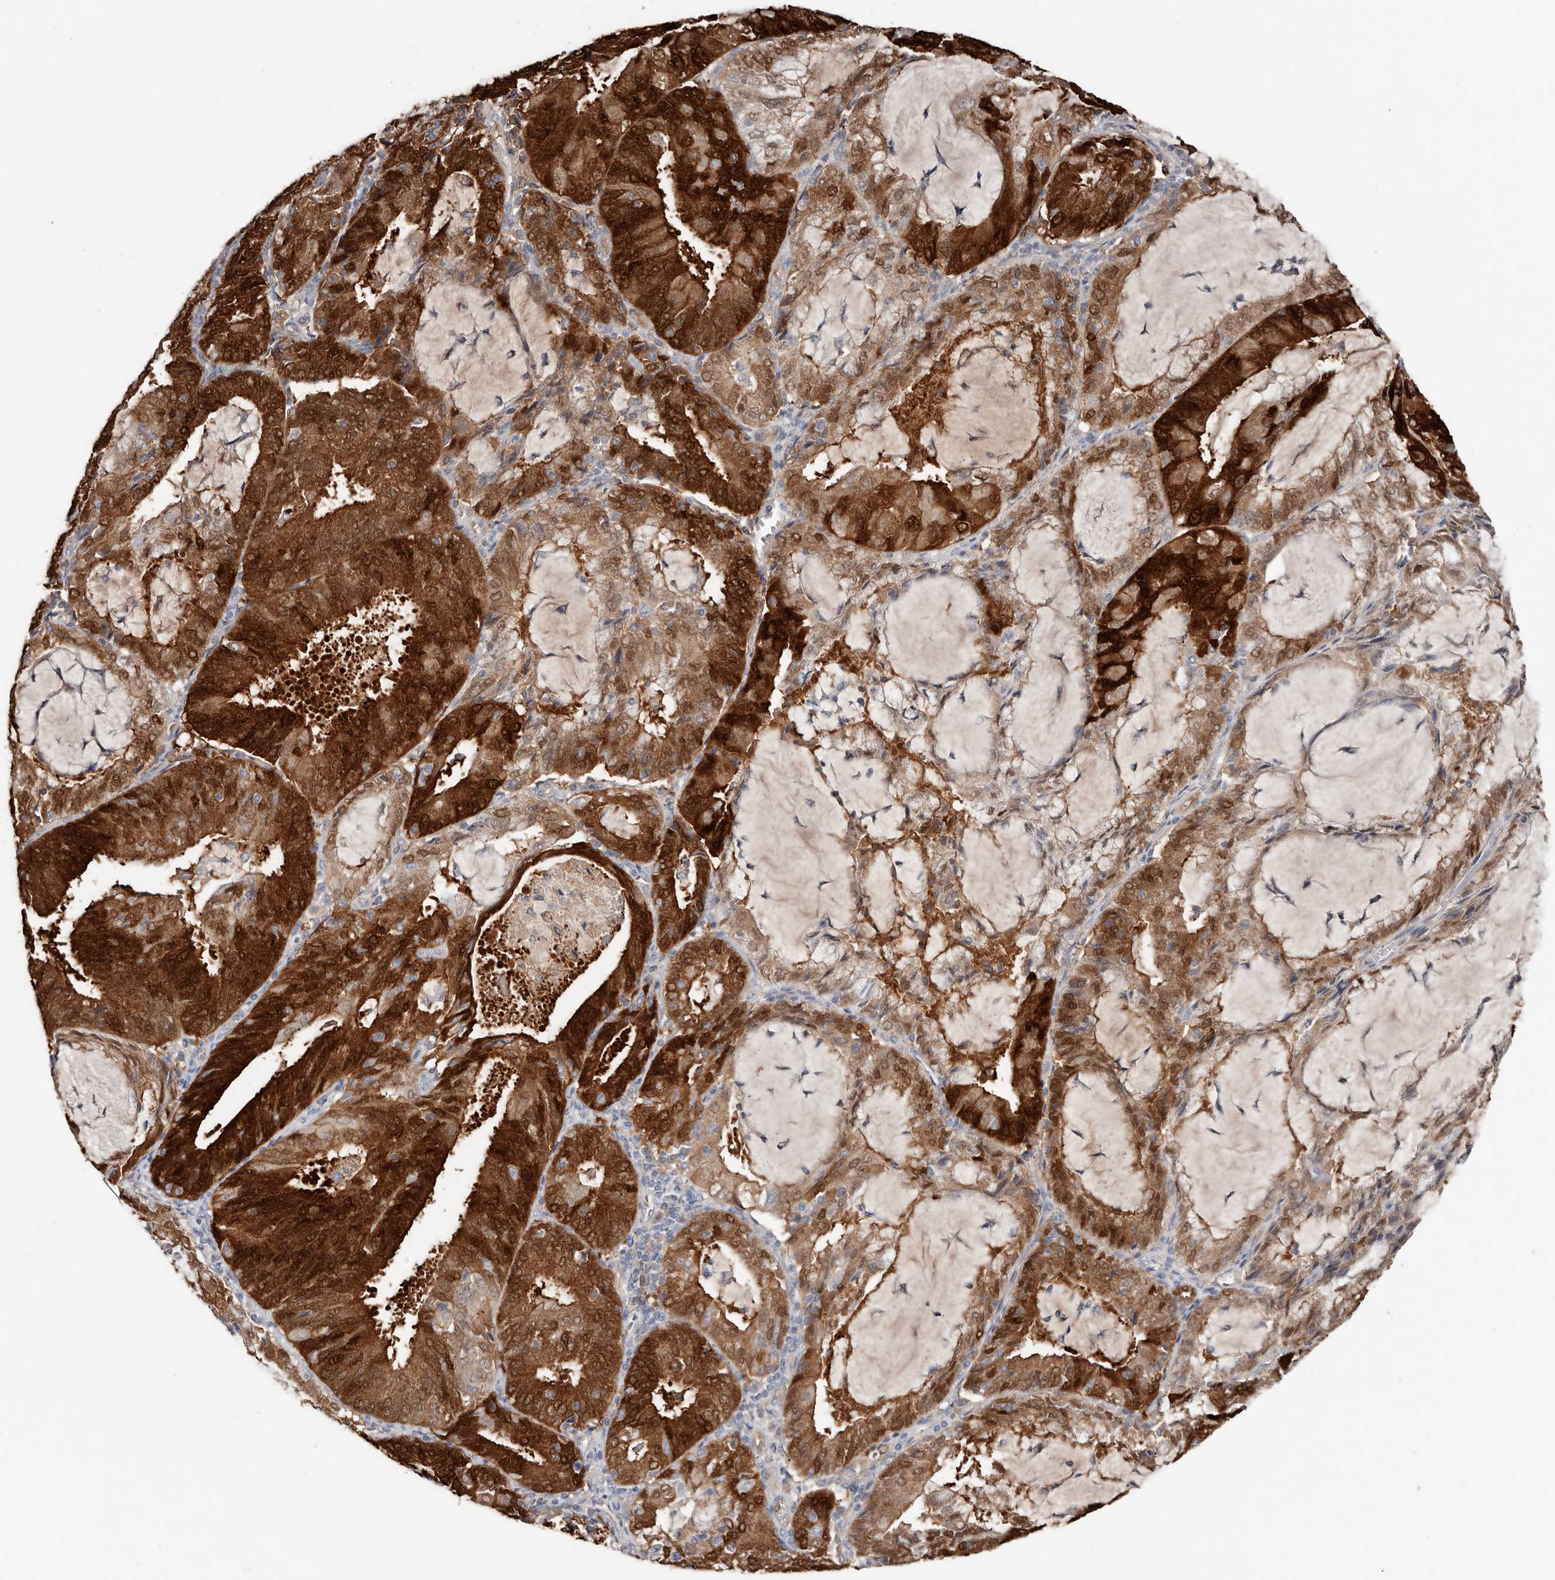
{"staining": {"intensity": "strong", "quantity": ">75%", "location": "cytoplasmic/membranous,nuclear"}, "tissue": "endometrial cancer", "cell_type": "Tumor cells", "image_type": "cancer", "snomed": [{"axis": "morphology", "description": "Adenocarcinoma, NOS"}, {"axis": "topography", "description": "Endometrium"}], "caption": "A brown stain highlights strong cytoplasmic/membranous and nuclear staining of a protein in human adenocarcinoma (endometrial) tumor cells.", "gene": "ASRGL1", "patient": {"sex": "female", "age": 81}}